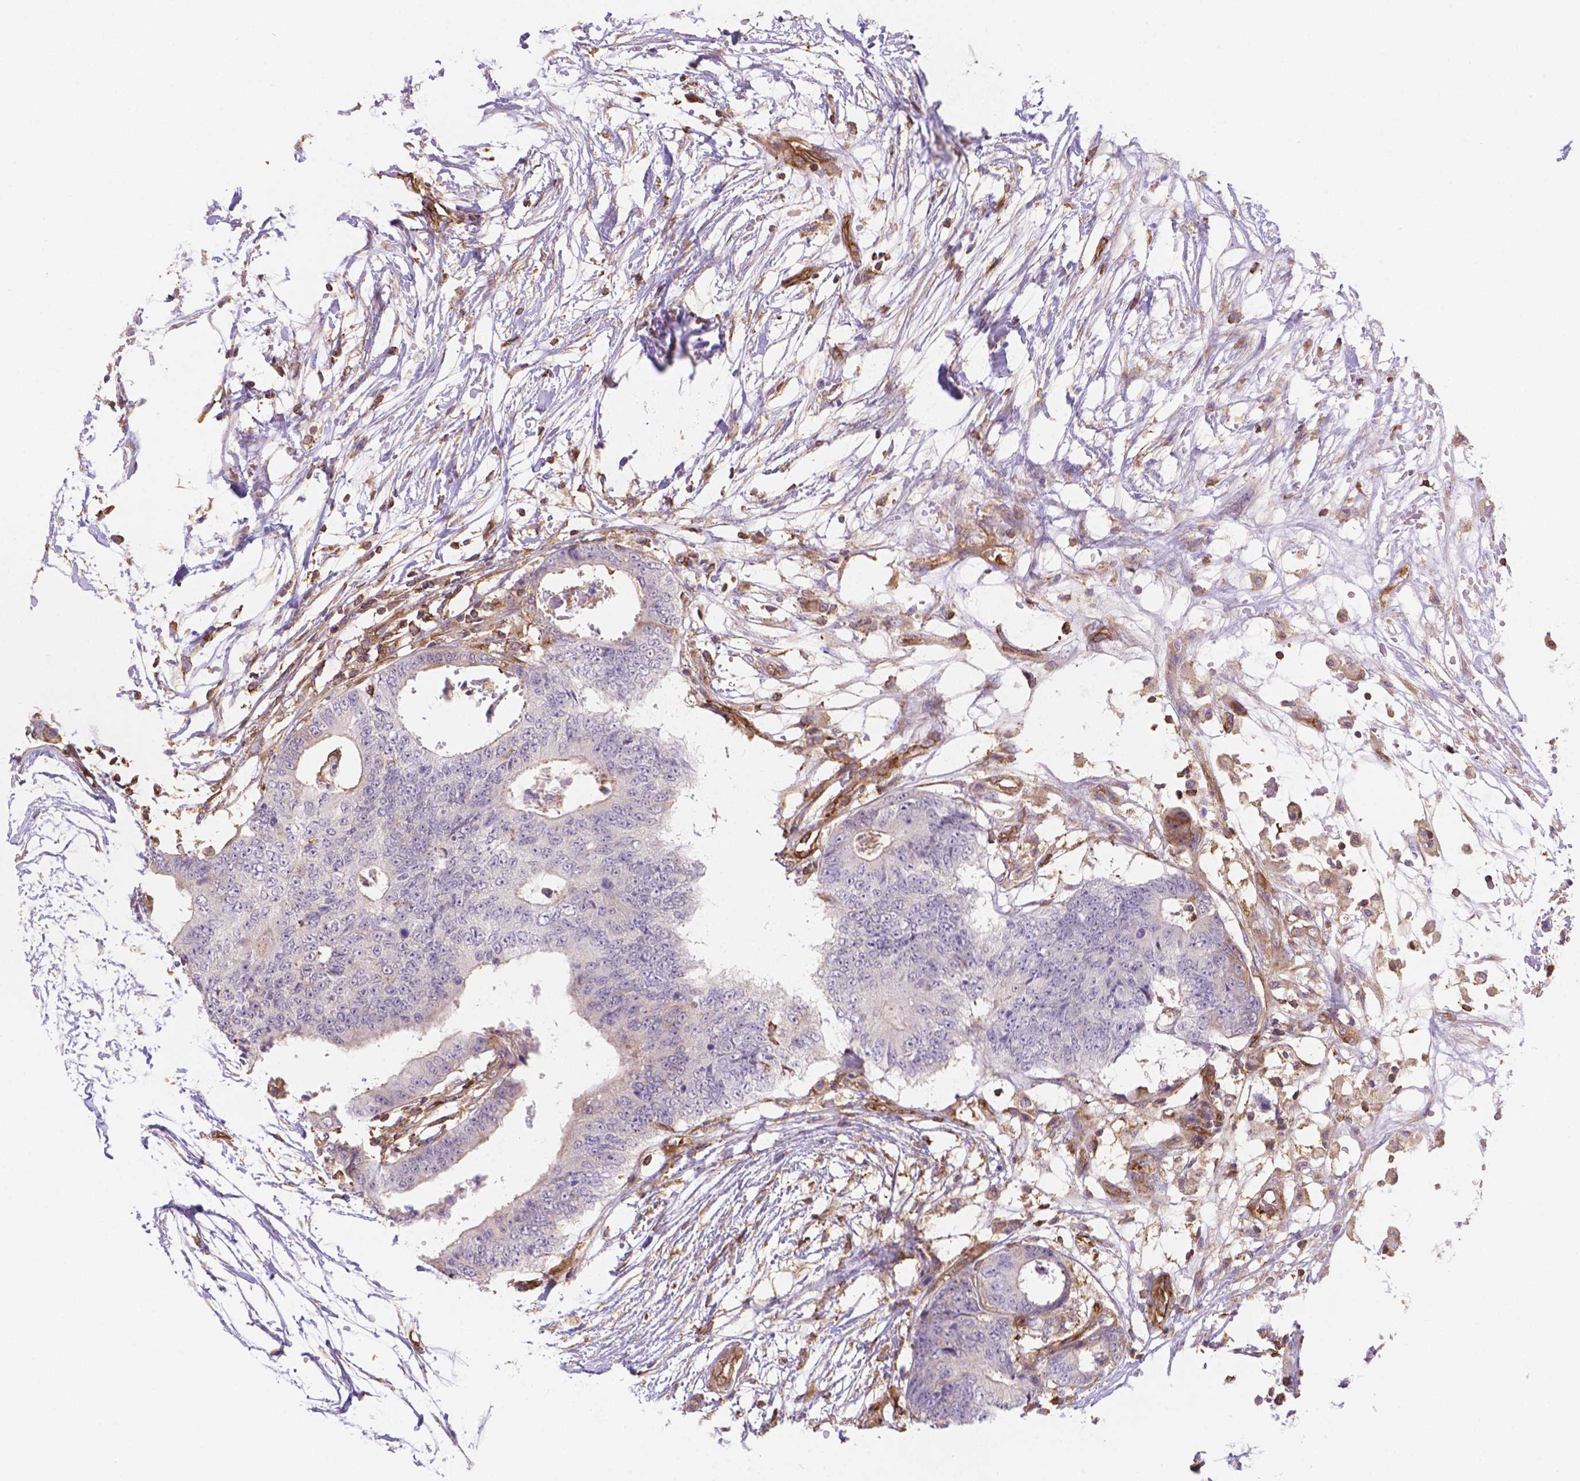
{"staining": {"intensity": "negative", "quantity": "none", "location": "none"}, "tissue": "colorectal cancer", "cell_type": "Tumor cells", "image_type": "cancer", "snomed": [{"axis": "morphology", "description": "Adenocarcinoma, NOS"}, {"axis": "topography", "description": "Colon"}], "caption": "A high-resolution micrograph shows IHC staining of colorectal cancer, which shows no significant staining in tumor cells.", "gene": "DMWD", "patient": {"sex": "female", "age": 48}}